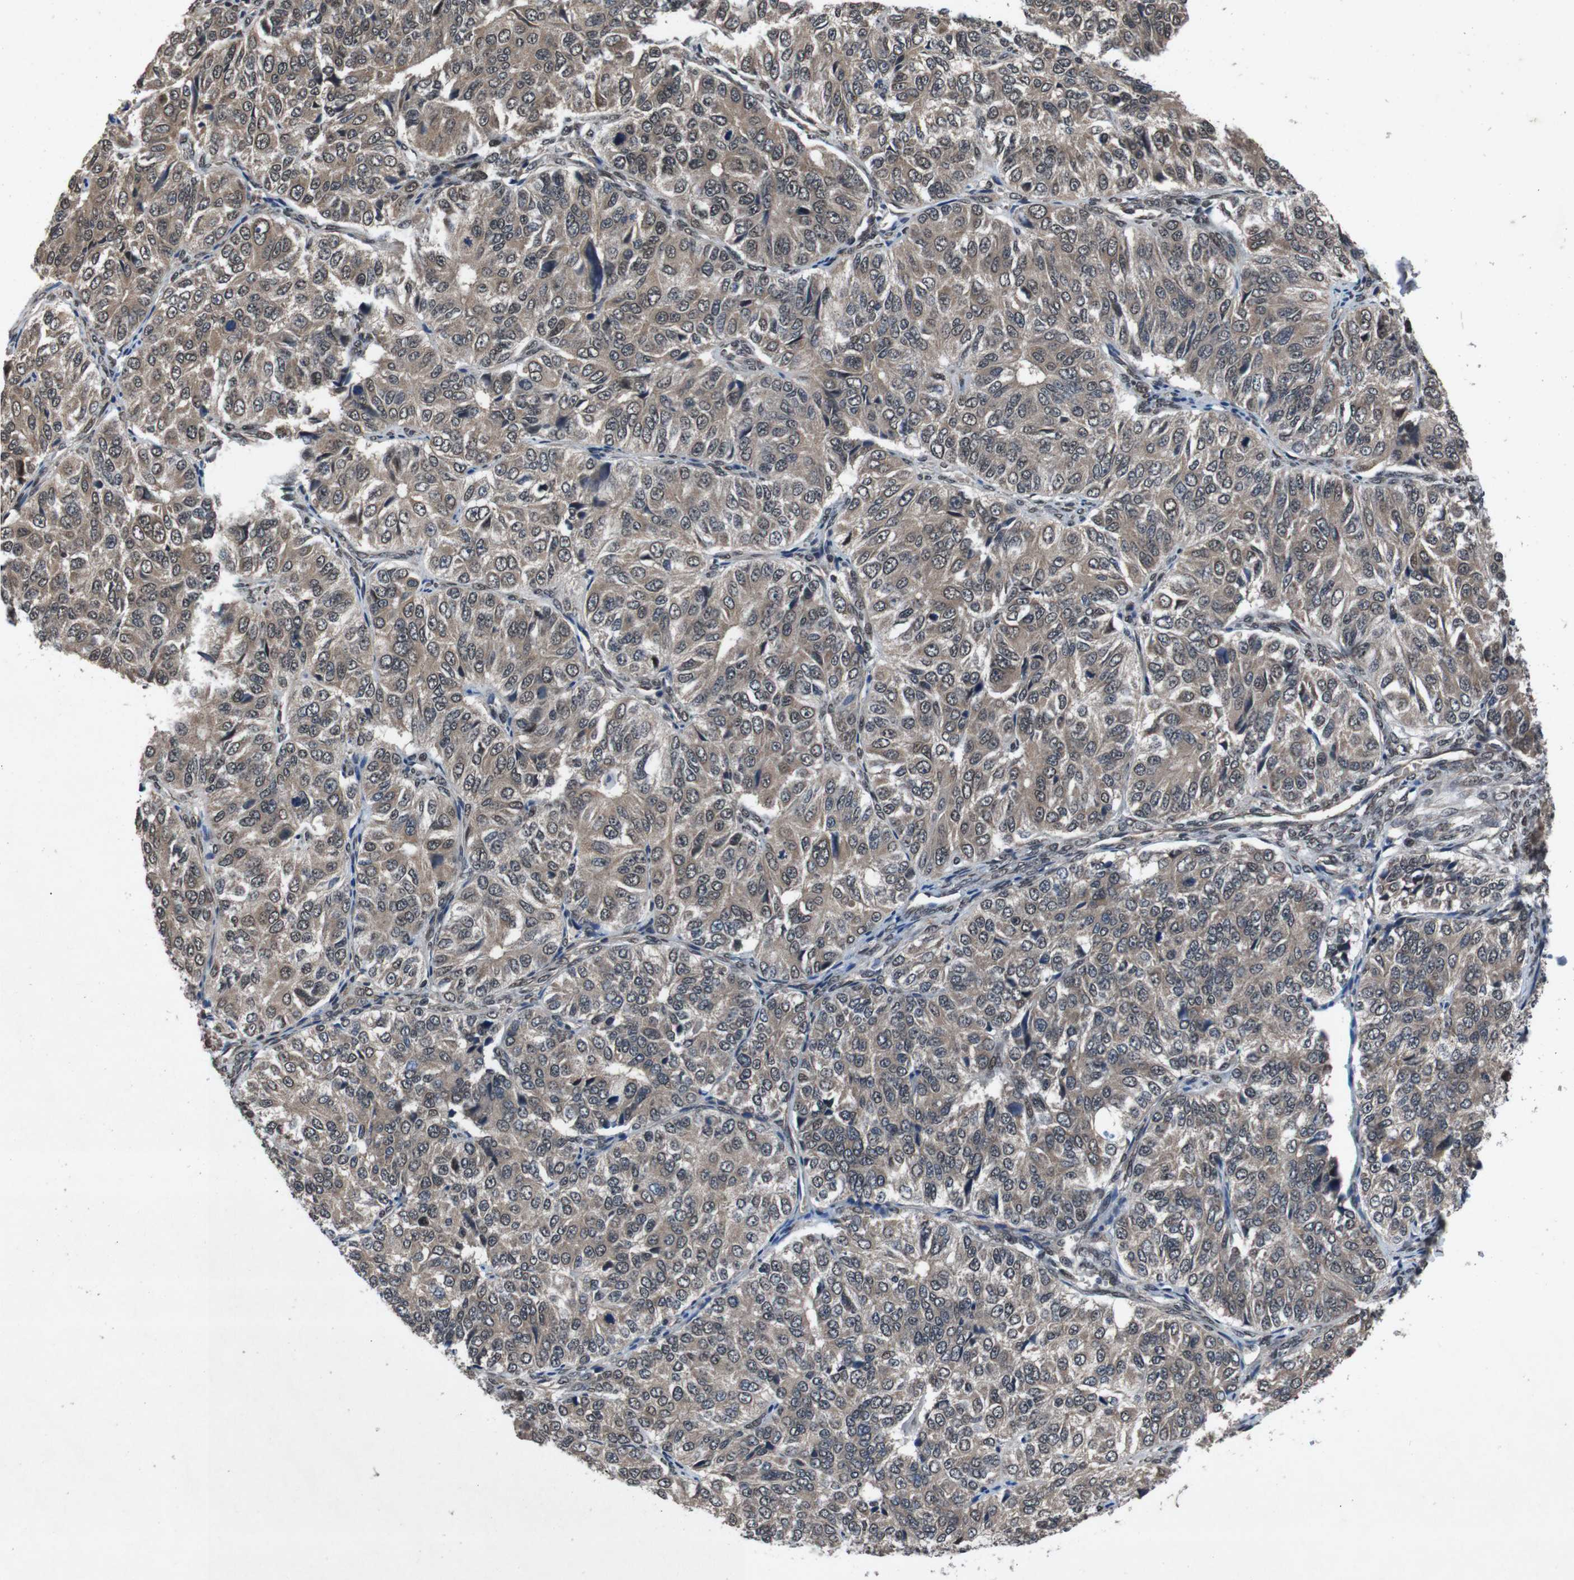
{"staining": {"intensity": "weak", "quantity": ">75%", "location": "cytoplasmic/membranous"}, "tissue": "ovarian cancer", "cell_type": "Tumor cells", "image_type": "cancer", "snomed": [{"axis": "morphology", "description": "Carcinoma, endometroid"}, {"axis": "topography", "description": "Ovary"}], "caption": "Weak cytoplasmic/membranous staining is identified in approximately >75% of tumor cells in ovarian cancer (endometroid carcinoma).", "gene": "SOCS1", "patient": {"sex": "female", "age": 51}}